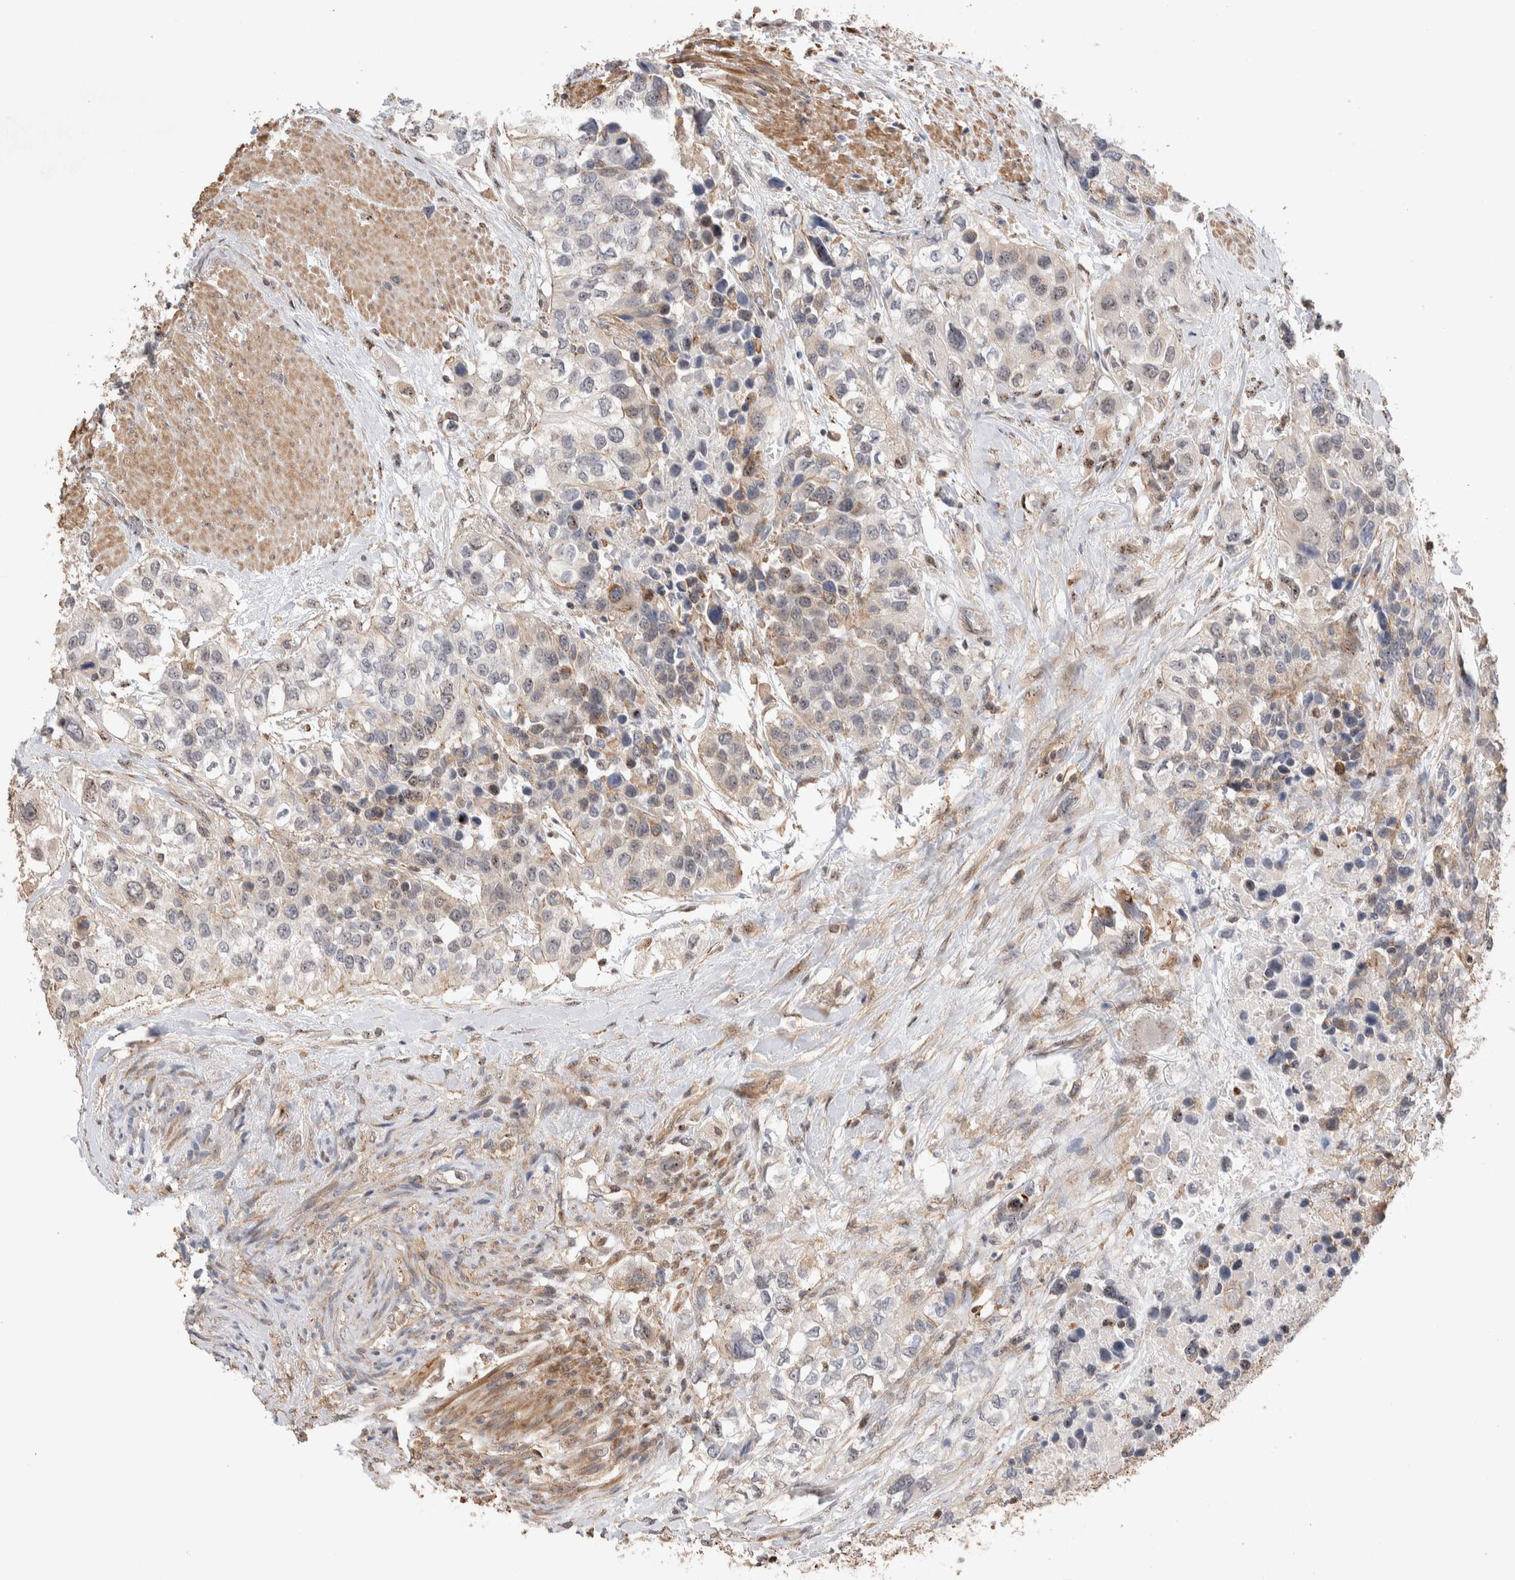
{"staining": {"intensity": "weak", "quantity": "<25%", "location": "nuclear"}, "tissue": "urothelial cancer", "cell_type": "Tumor cells", "image_type": "cancer", "snomed": [{"axis": "morphology", "description": "Urothelial carcinoma, High grade"}, {"axis": "topography", "description": "Urinary bladder"}], "caption": "The immunohistochemistry image has no significant staining in tumor cells of high-grade urothelial carcinoma tissue.", "gene": "ZNF704", "patient": {"sex": "female", "age": 80}}